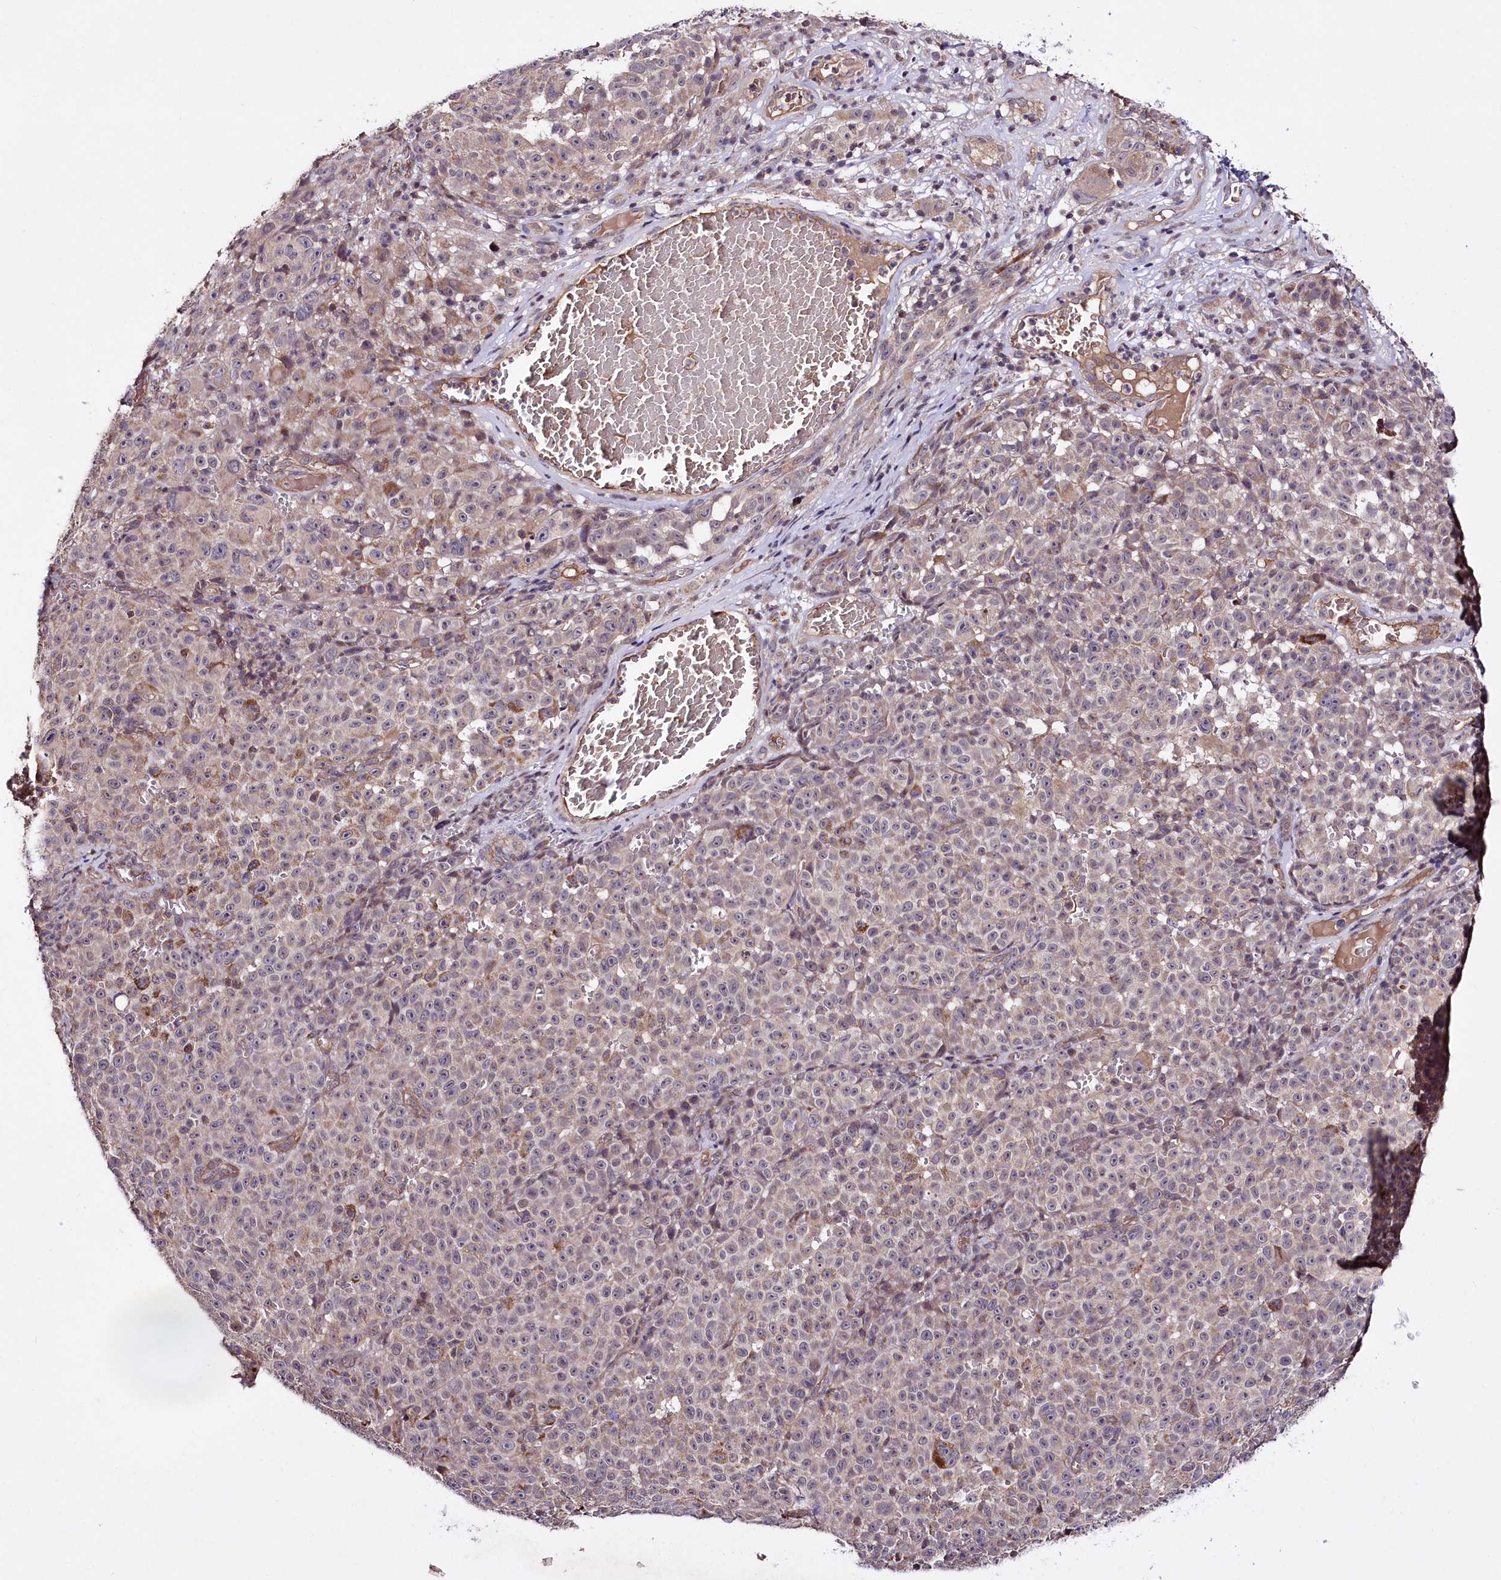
{"staining": {"intensity": "moderate", "quantity": "<25%", "location": "cytoplasmic/membranous"}, "tissue": "melanoma", "cell_type": "Tumor cells", "image_type": "cancer", "snomed": [{"axis": "morphology", "description": "Malignant melanoma, NOS"}, {"axis": "topography", "description": "Skin"}], "caption": "A micrograph of human melanoma stained for a protein reveals moderate cytoplasmic/membranous brown staining in tumor cells.", "gene": "TAFAZZIN", "patient": {"sex": "female", "age": 82}}